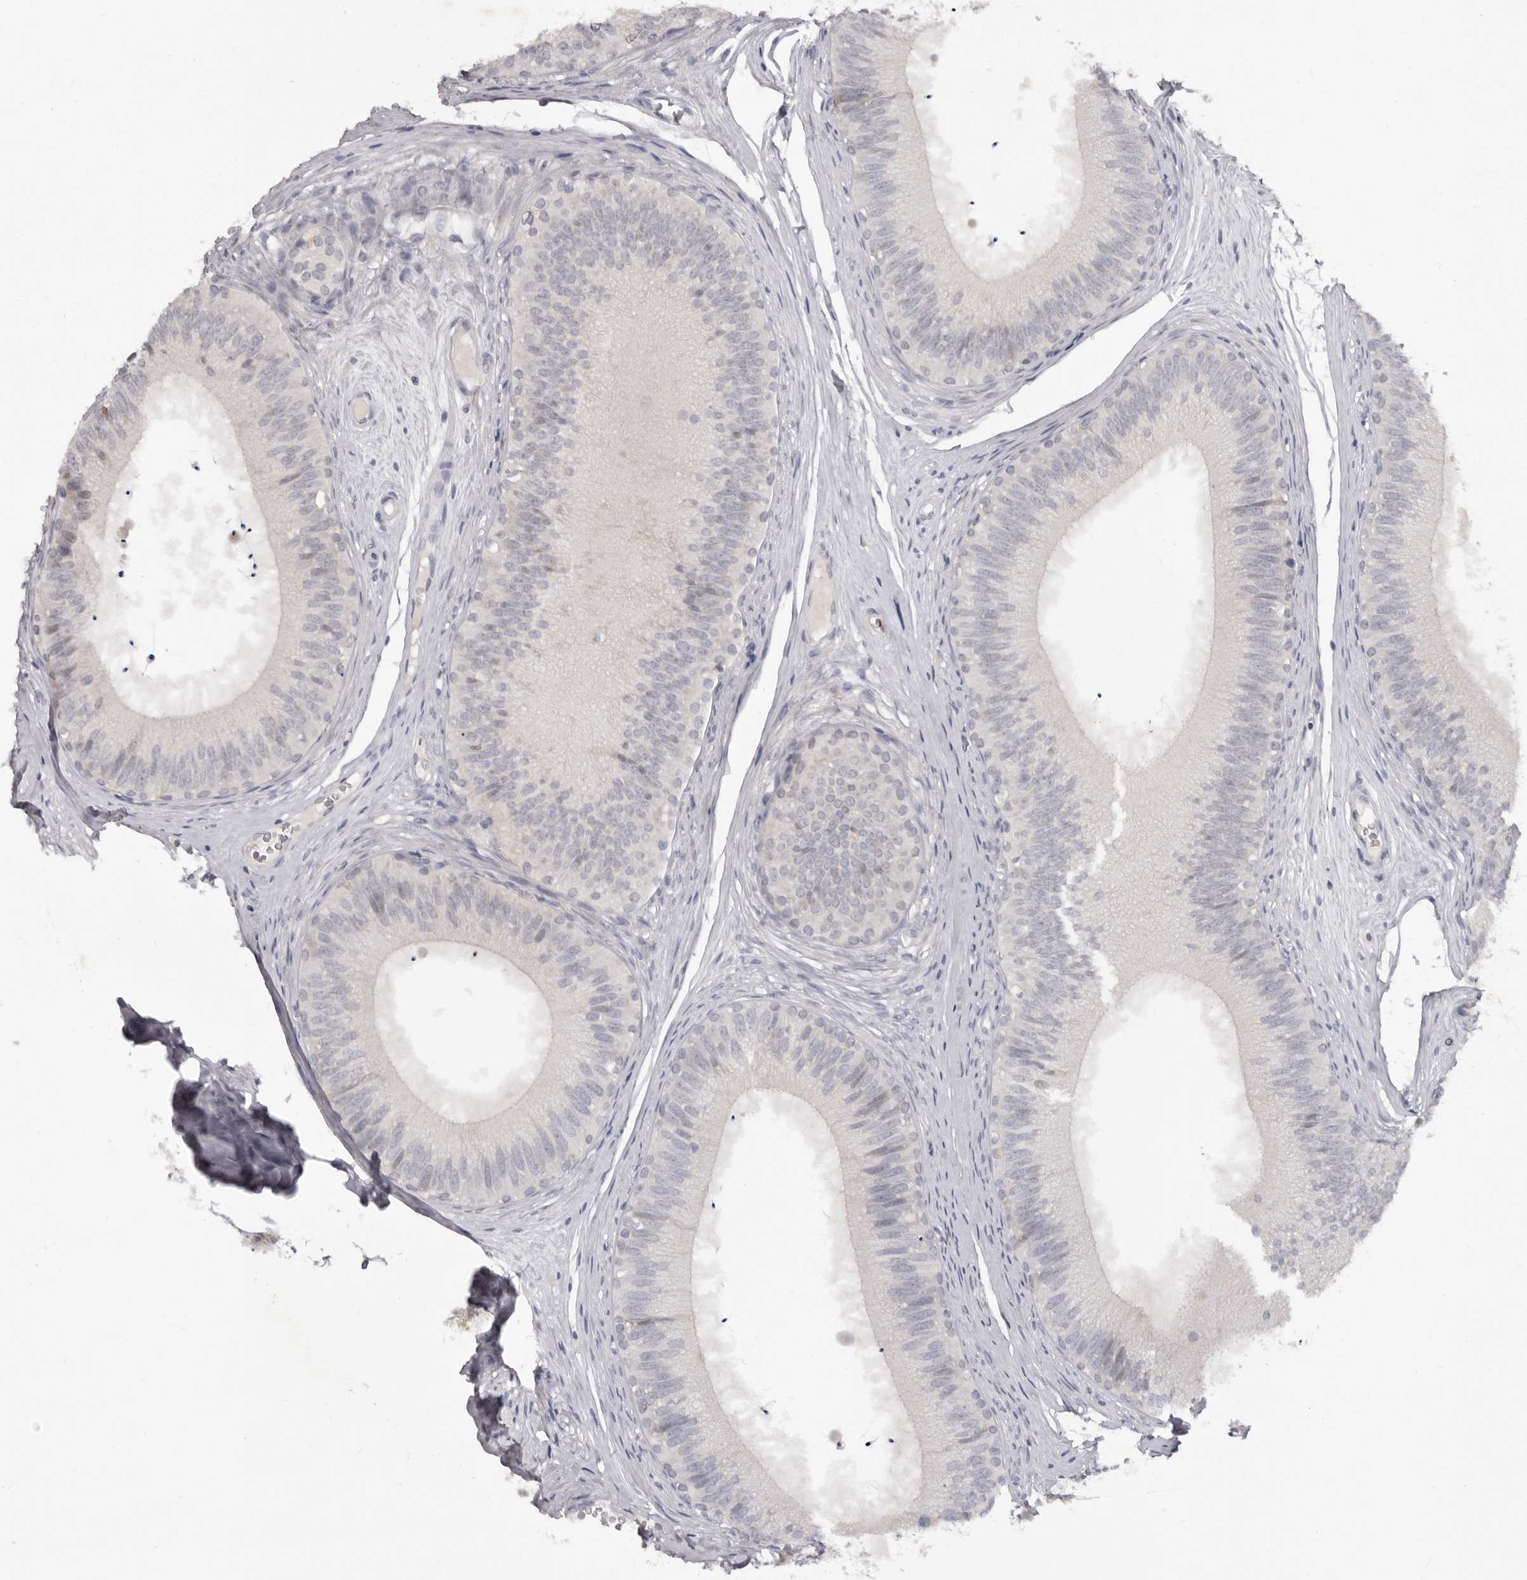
{"staining": {"intensity": "negative", "quantity": "none", "location": "none"}, "tissue": "epididymis", "cell_type": "Glandular cells", "image_type": "normal", "snomed": [{"axis": "morphology", "description": "Normal tissue, NOS"}, {"axis": "topography", "description": "Epididymis"}], "caption": "Epididymis was stained to show a protein in brown. There is no significant staining in glandular cells. (DAB immunohistochemistry visualized using brightfield microscopy, high magnification).", "gene": "TNR", "patient": {"sex": "male", "age": 29}}